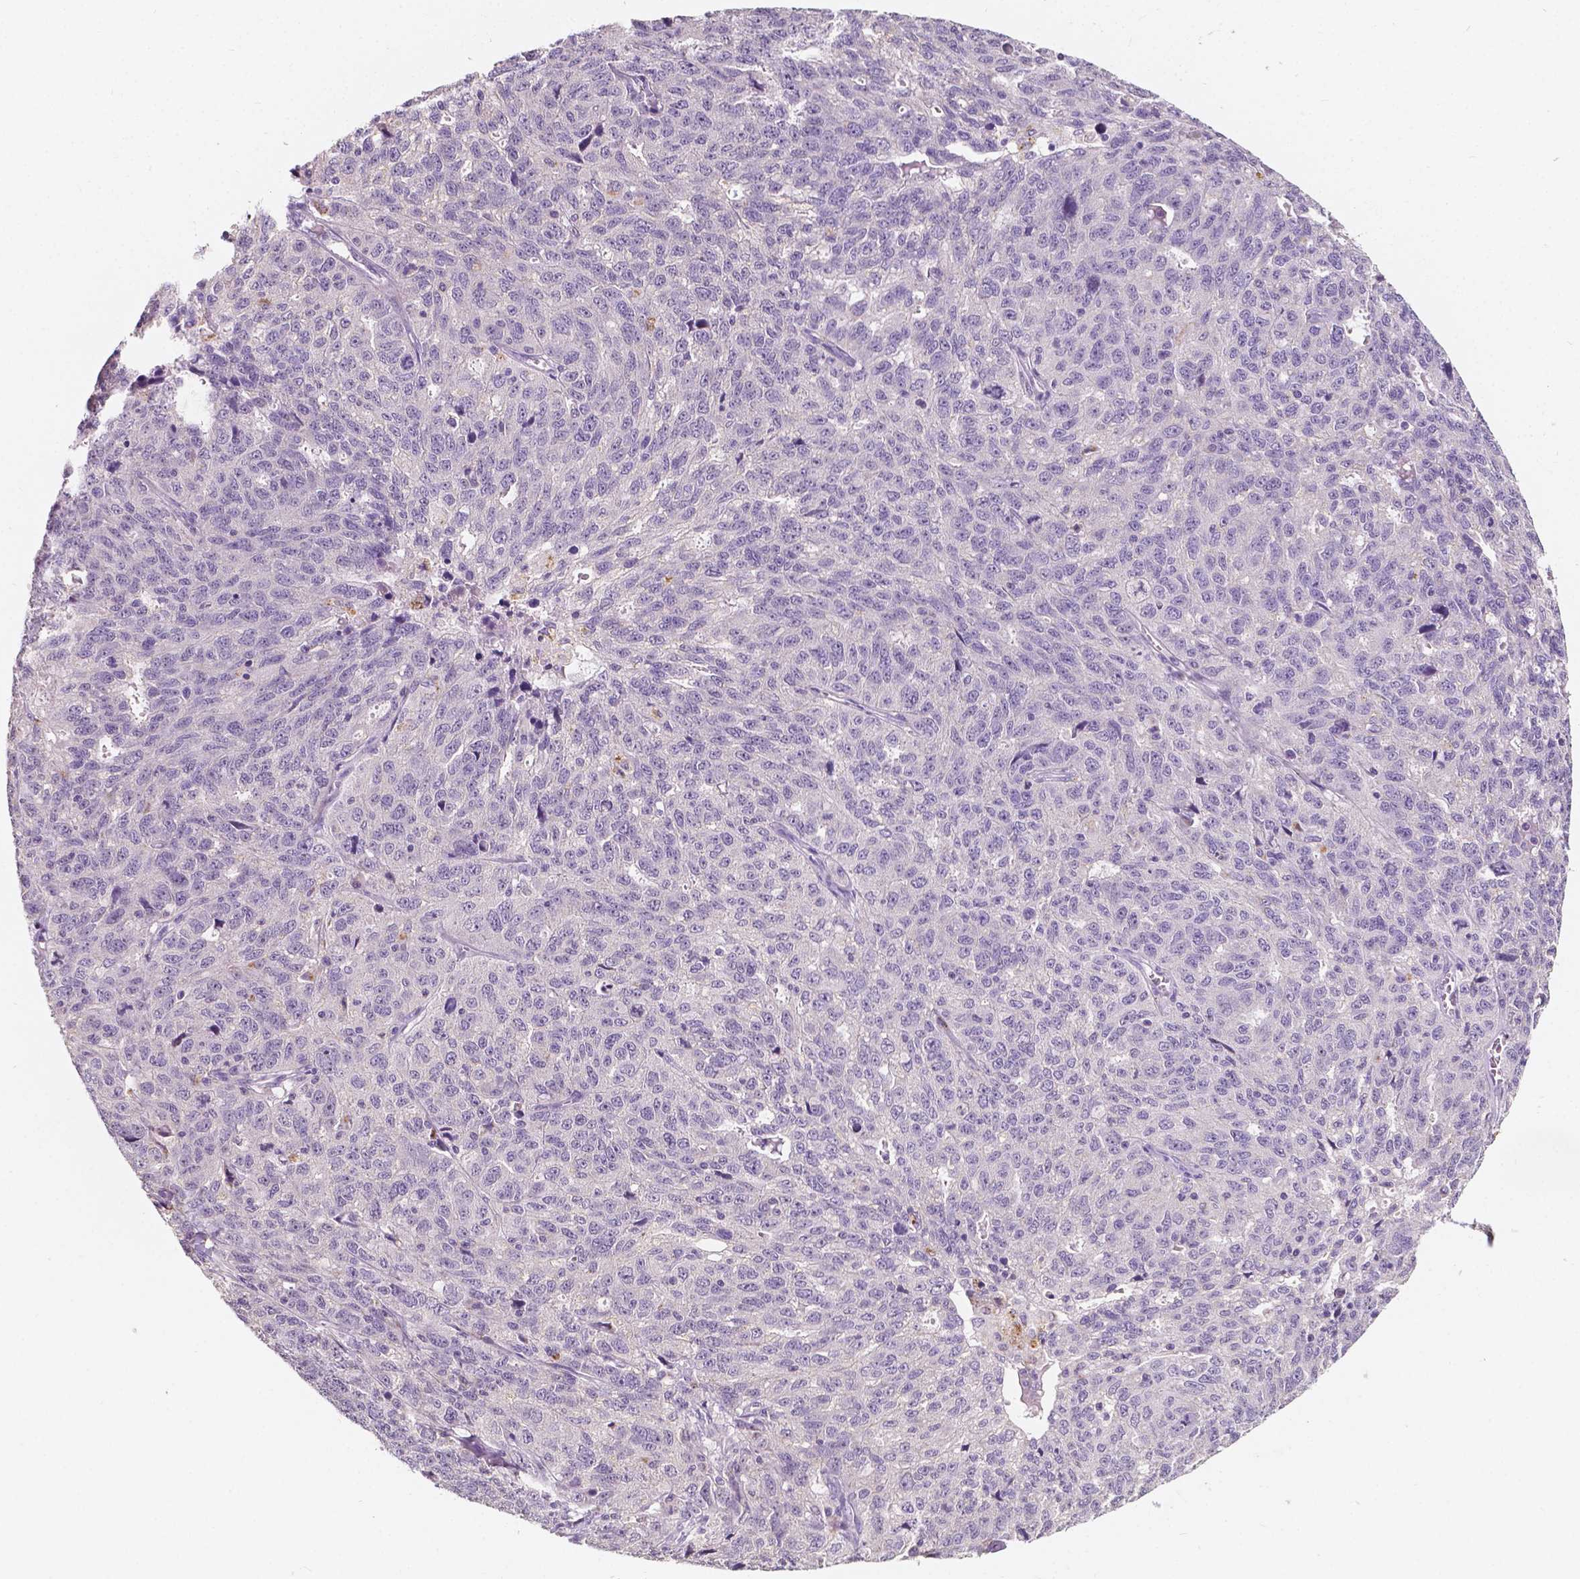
{"staining": {"intensity": "negative", "quantity": "none", "location": "none"}, "tissue": "ovarian cancer", "cell_type": "Tumor cells", "image_type": "cancer", "snomed": [{"axis": "morphology", "description": "Cystadenocarcinoma, serous, NOS"}, {"axis": "topography", "description": "Ovary"}], "caption": "High power microscopy image of an immunohistochemistry micrograph of serous cystadenocarcinoma (ovarian), revealing no significant positivity in tumor cells.", "gene": "SIRT2", "patient": {"sex": "female", "age": 71}}